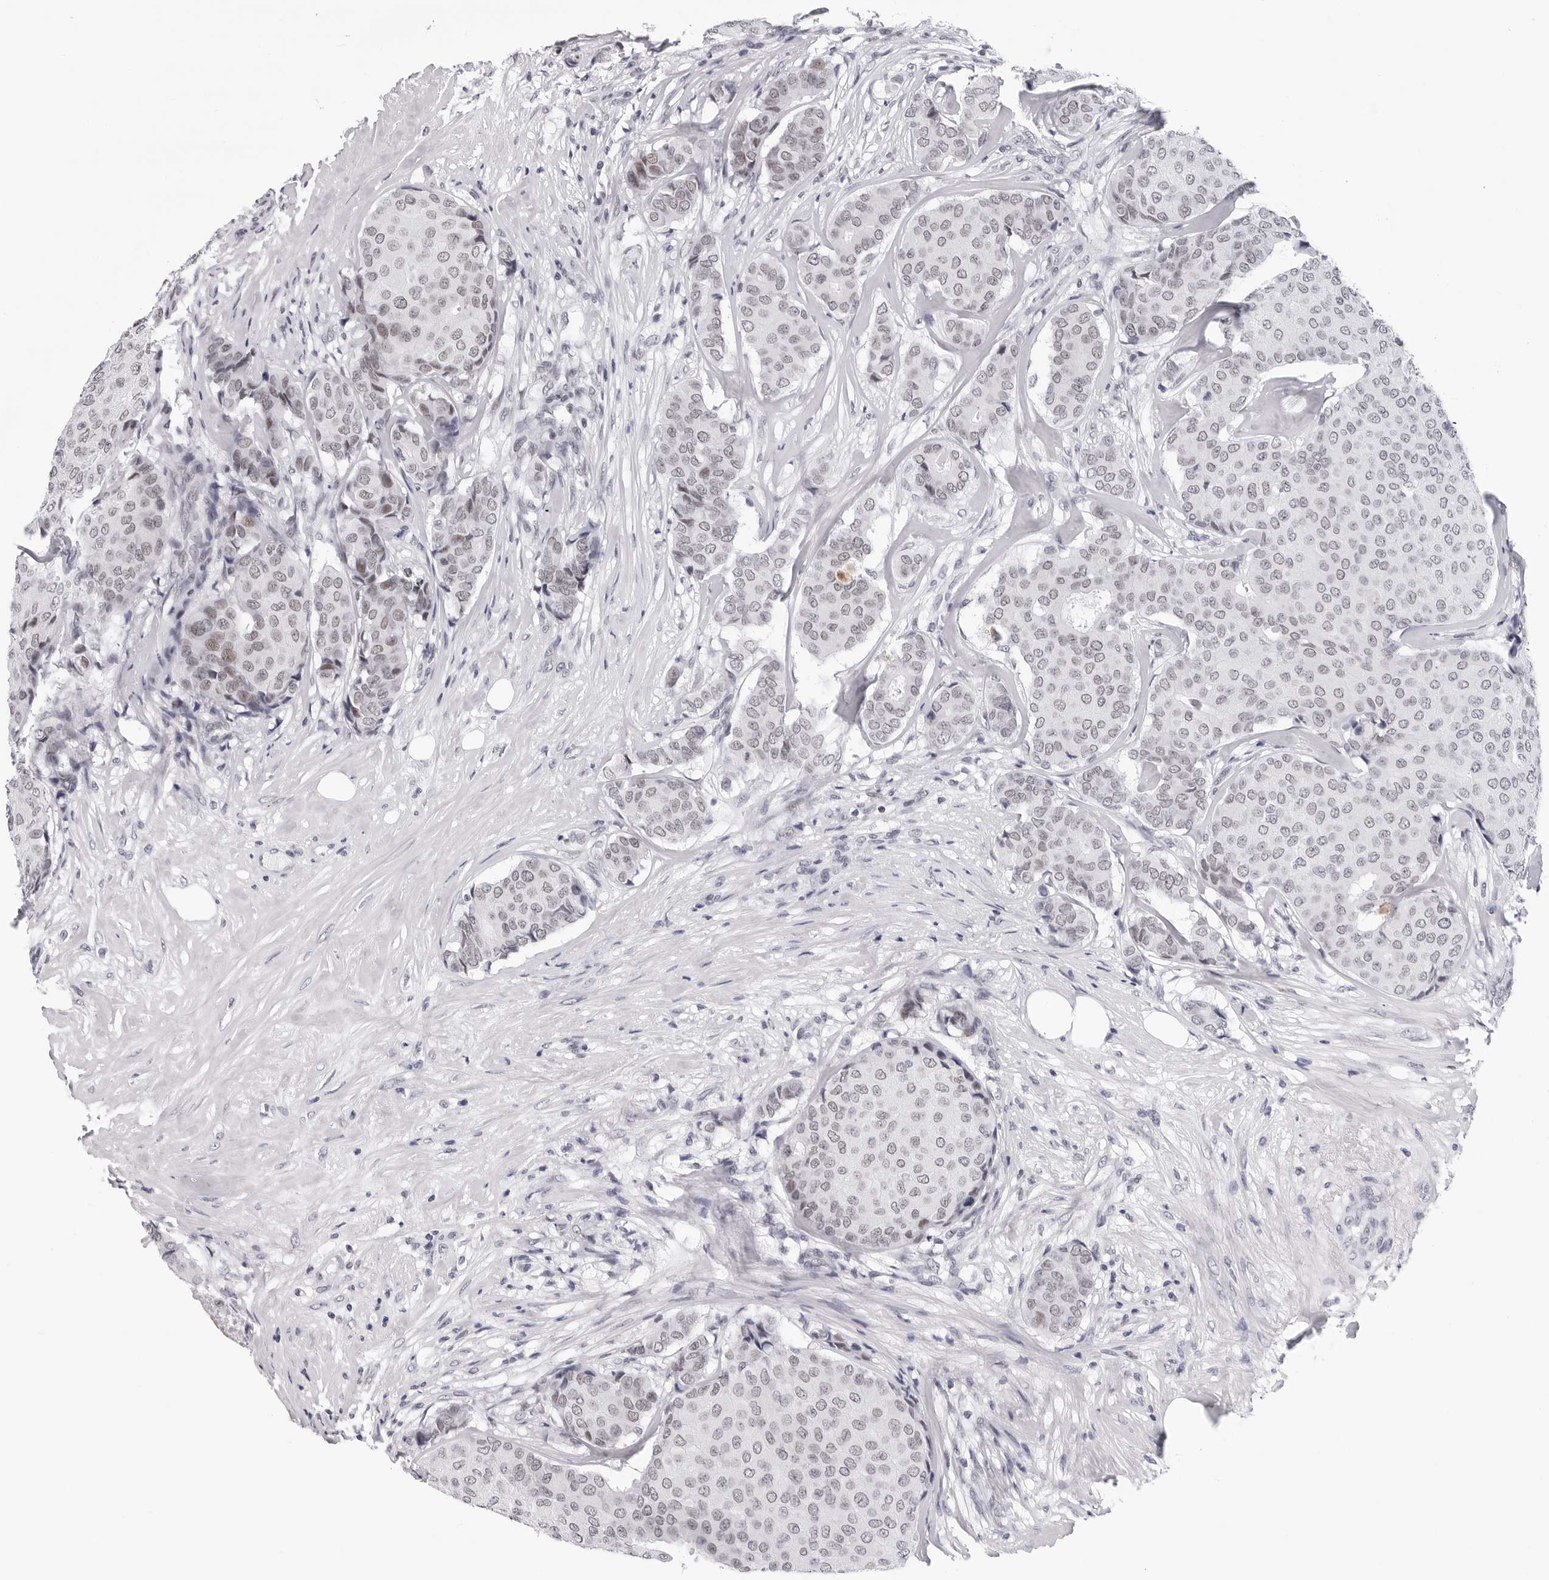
{"staining": {"intensity": "weak", "quantity": "25%-75%", "location": "nuclear"}, "tissue": "breast cancer", "cell_type": "Tumor cells", "image_type": "cancer", "snomed": [{"axis": "morphology", "description": "Duct carcinoma"}, {"axis": "topography", "description": "Breast"}], "caption": "Immunohistochemical staining of human breast cancer displays low levels of weak nuclear expression in approximately 25%-75% of tumor cells. The staining was performed using DAB, with brown indicating positive protein expression. Nuclei are stained blue with hematoxylin.", "gene": "SF3B4", "patient": {"sex": "female", "age": 75}}